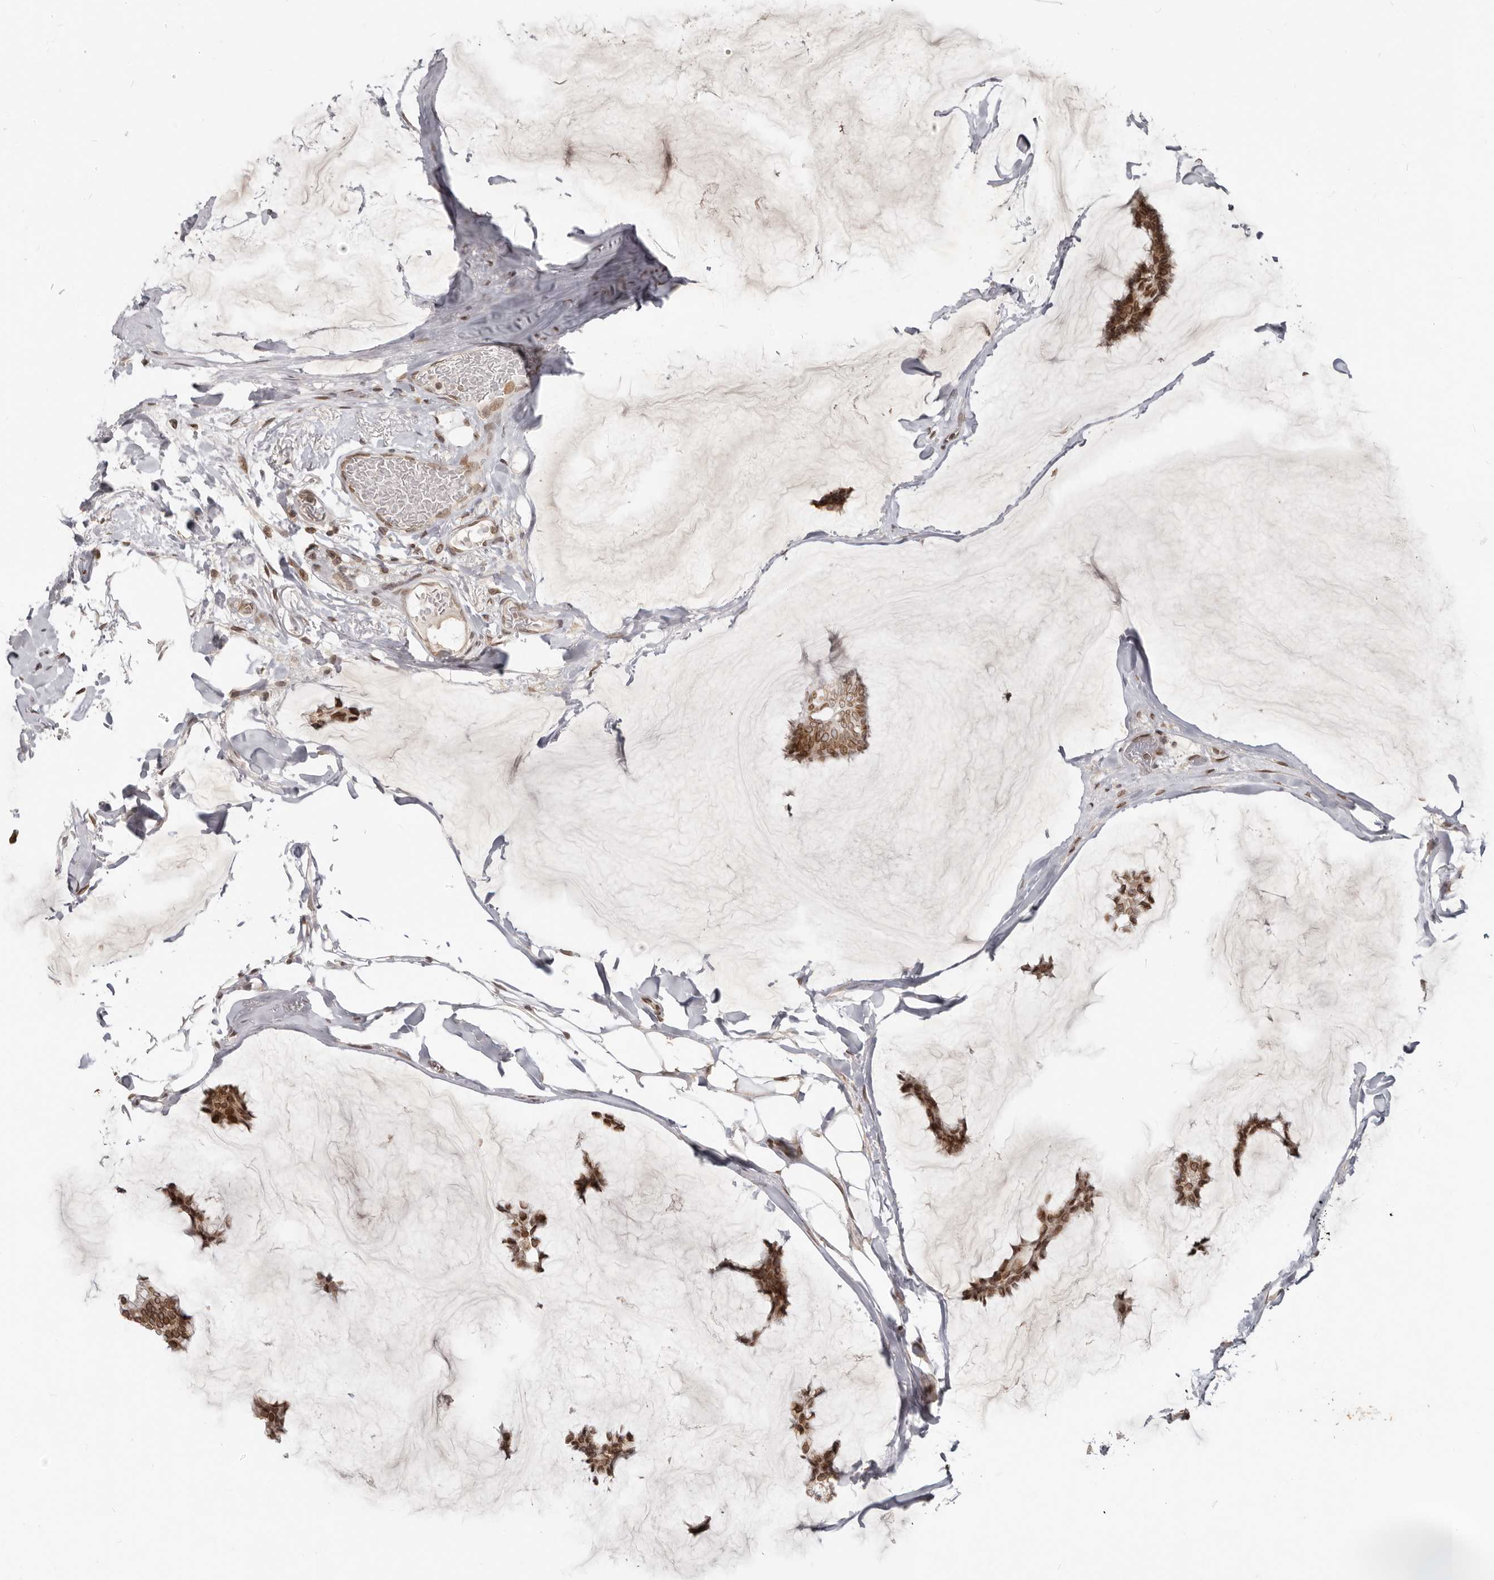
{"staining": {"intensity": "moderate", "quantity": ">75%", "location": "cytoplasmic/membranous,nuclear"}, "tissue": "breast cancer", "cell_type": "Tumor cells", "image_type": "cancer", "snomed": [{"axis": "morphology", "description": "Duct carcinoma"}, {"axis": "topography", "description": "Breast"}], "caption": "Protein expression analysis of breast cancer displays moderate cytoplasmic/membranous and nuclear positivity in approximately >75% of tumor cells. (IHC, brightfield microscopy, high magnification).", "gene": "NUP153", "patient": {"sex": "female", "age": 93}}